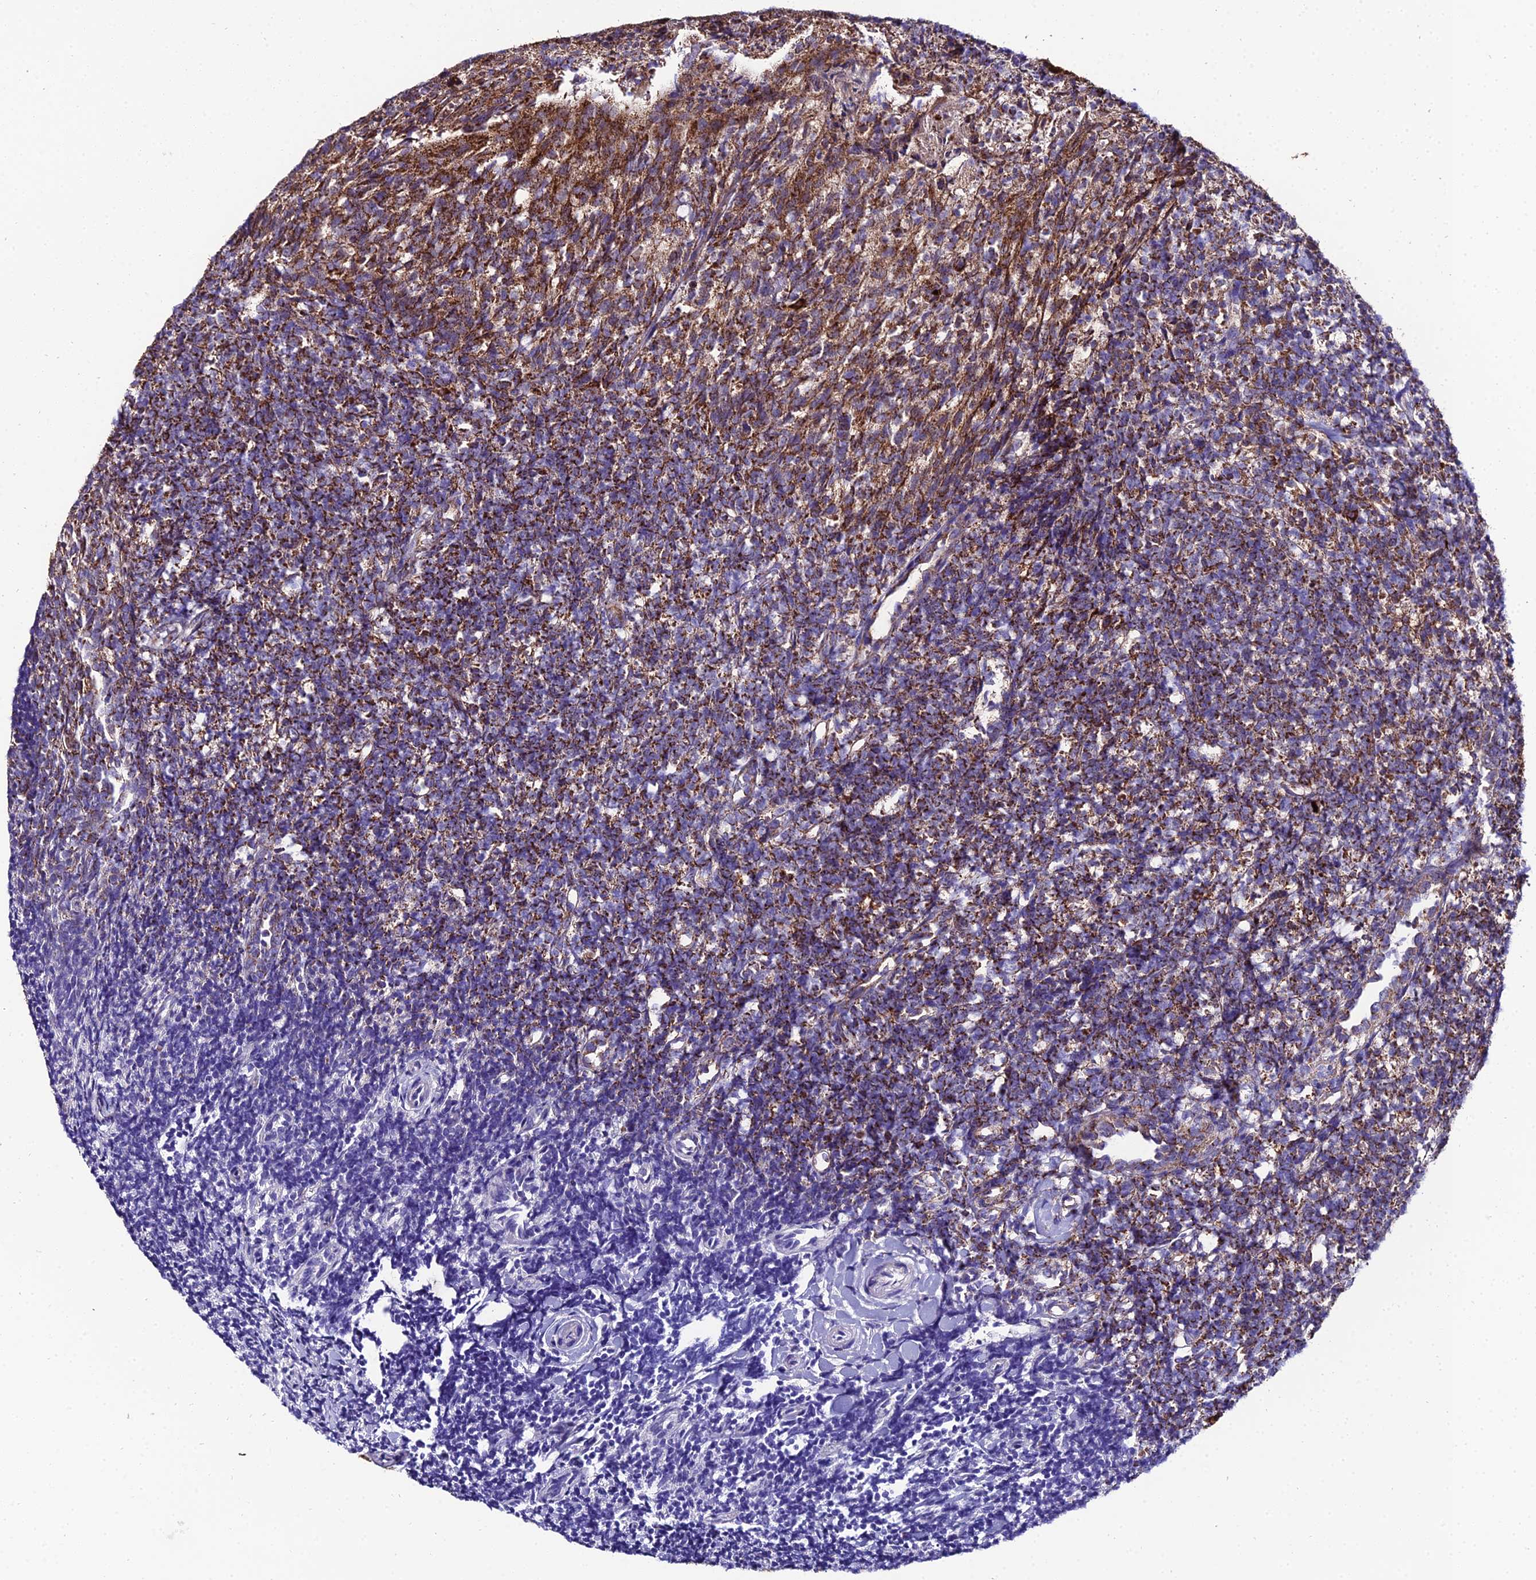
{"staining": {"intensity": "moderate", "quantity": "25%-75%", "location": "cytoplasmic/membranous"}, "tissue": "tonsil", "cell_type": "Germinal center cells", "image_type": "normal", "snomed": [{"axis": "morphology", "description": "Normal tissue, NOS"}, {"axis": "topography", "description": "Tonsil"}], "caption": "Immunohistochemical staining of unremarkable human tonsil displays moderate cytoplasmic/membranous protein positivity in approximately 25%-75% of germinal center cells.", "gene": "PSMD2", "patient": {"sex": "female", "age": 10}}